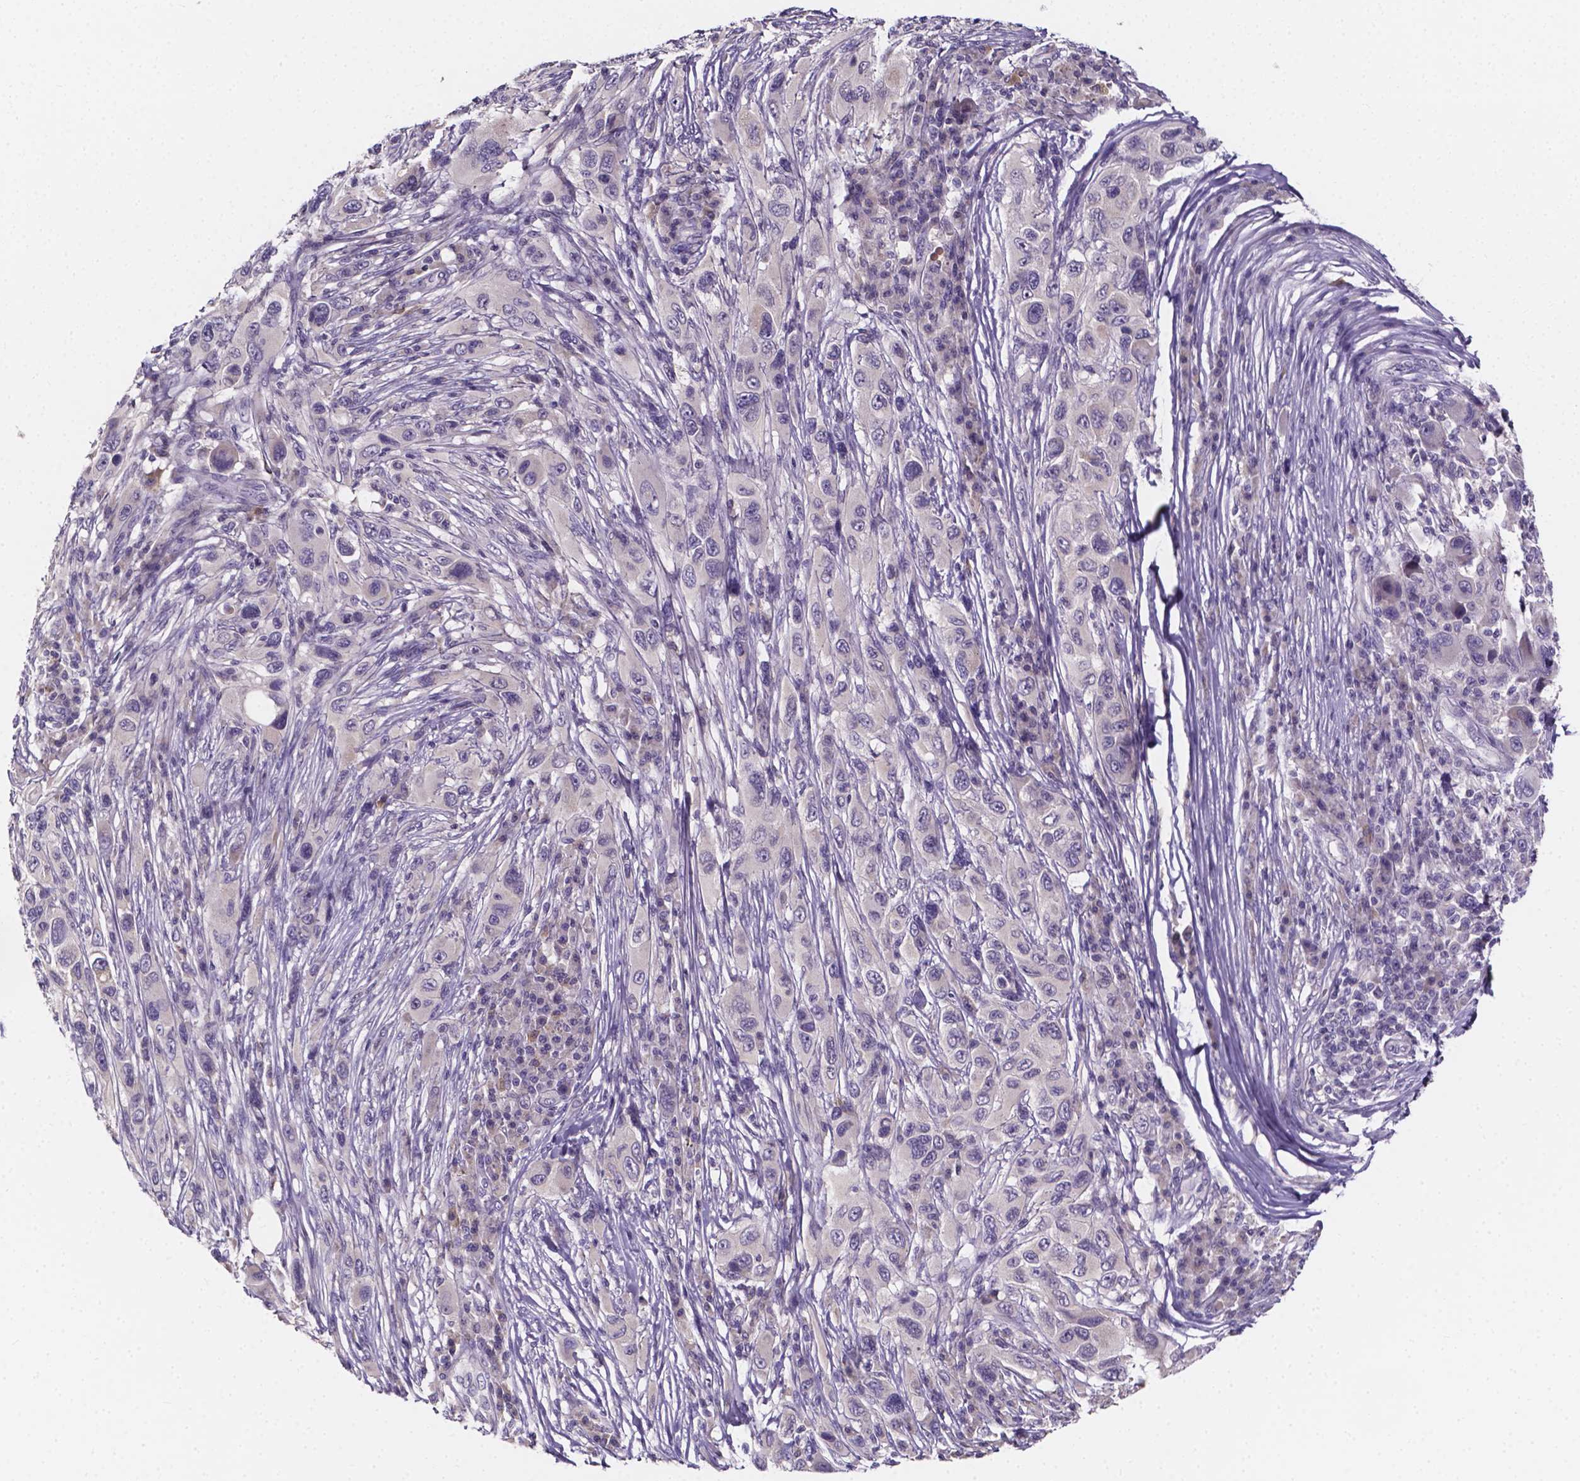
{"staining": {"intensity": "negative", "quantity": "none", "location": "none"}, "tissue": "melanoma", "cell_type": "Tumor cells", "image_type": "cancer", "snomed": [{"axis": "morphology", "description": "Malignant melanoma, NOS"}, {"axis": "topography", "description": "Skin"}], "caption": "Tumor cells are negative for protein expression in human malignant melanoma.", "gene": "SPOCD1", "patient": {"sex": "male", "age": 53}}